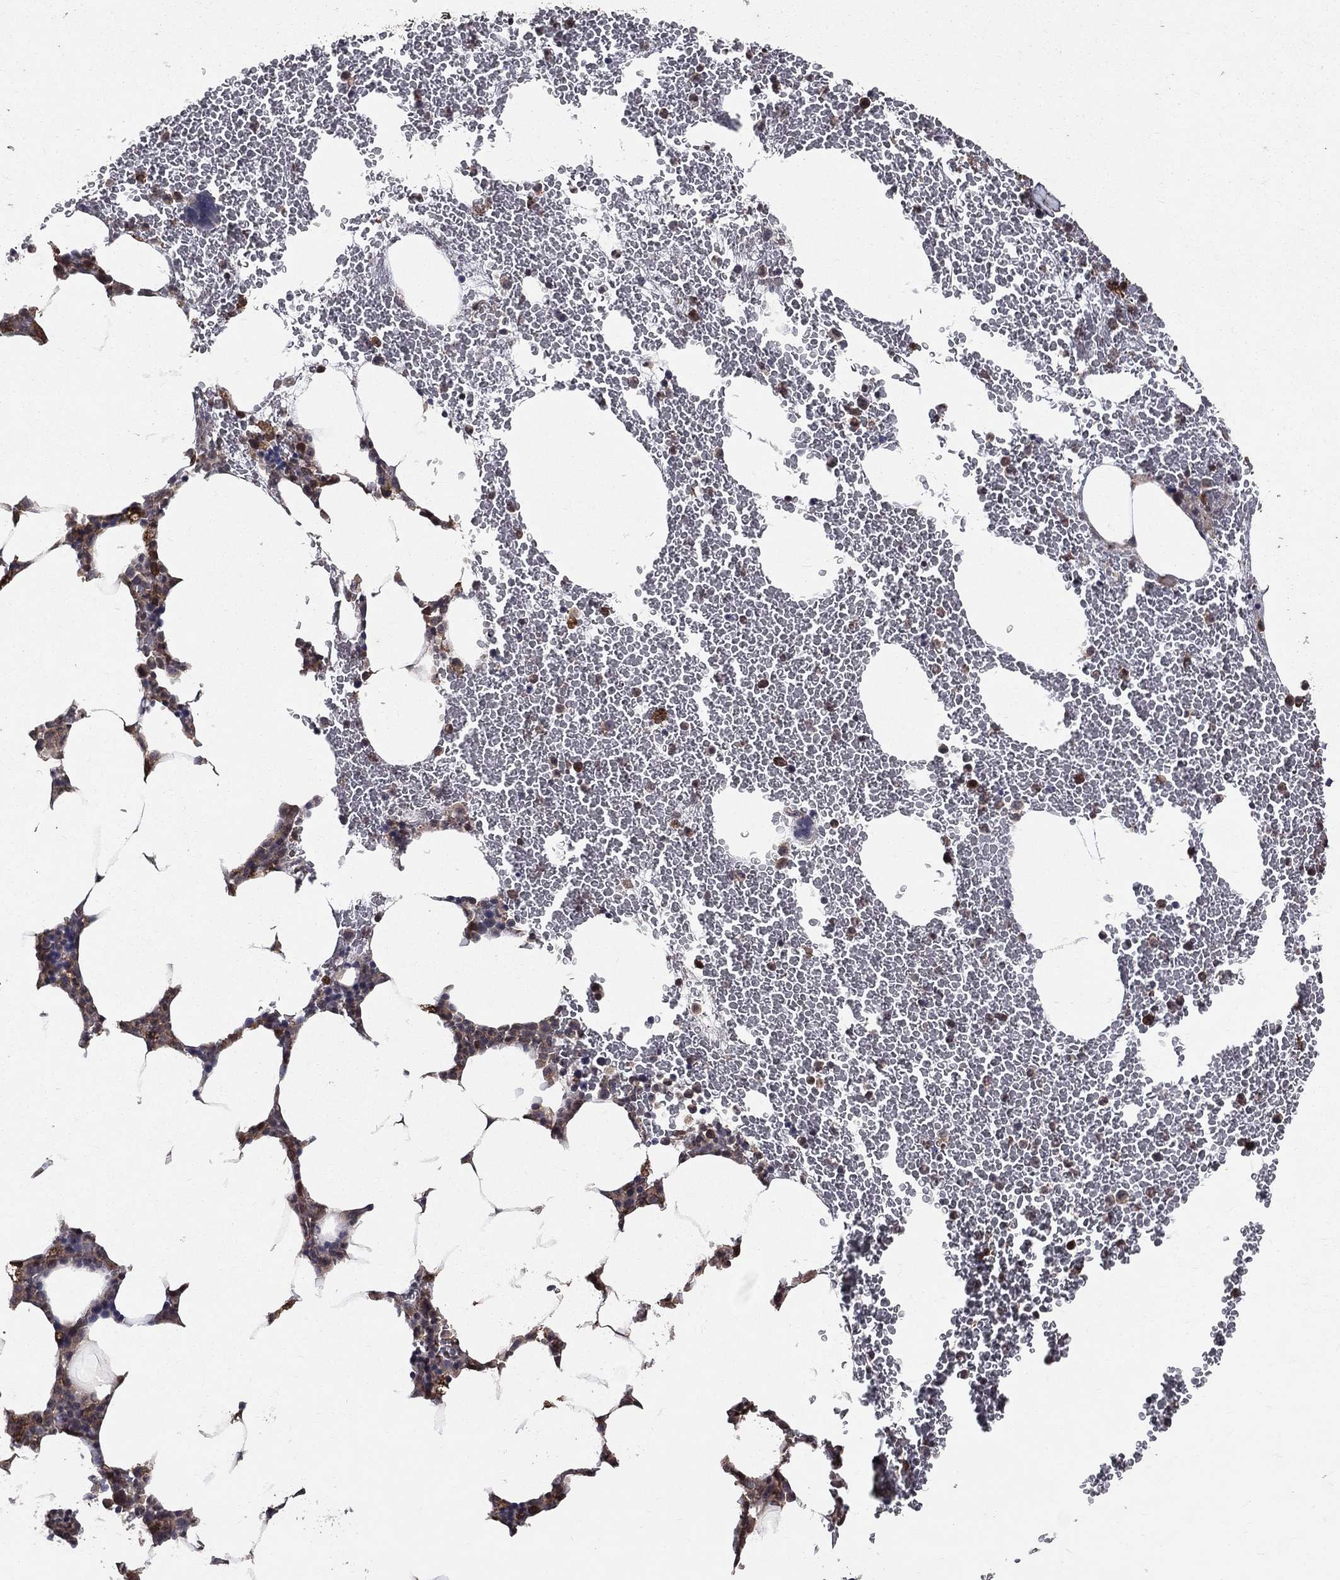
{"staining": {"intensity": "moderate", "quantity": "<25%", "location": "cytoplasmic/membranous,nuclear"}, "tissue": "bone marrow", "cell_type": "Hematopoietic cells", "image_type": "normal", "snomed": [{"axis": "morphology", "description": "Normal tissue, NOS"}, {"axis": "topography", "description": "Bone marrow"}], "caption": "Bone marrow stained with DAB (3,3'-diaminobenzidine) immunohistochemistry shows low levels of moderate cytoplasmic/membranous,nuclear expression in about <25% of hematopoietic cells.", "gene": "DPYSL2", "patient": {"sex": "female", "age": 67}}